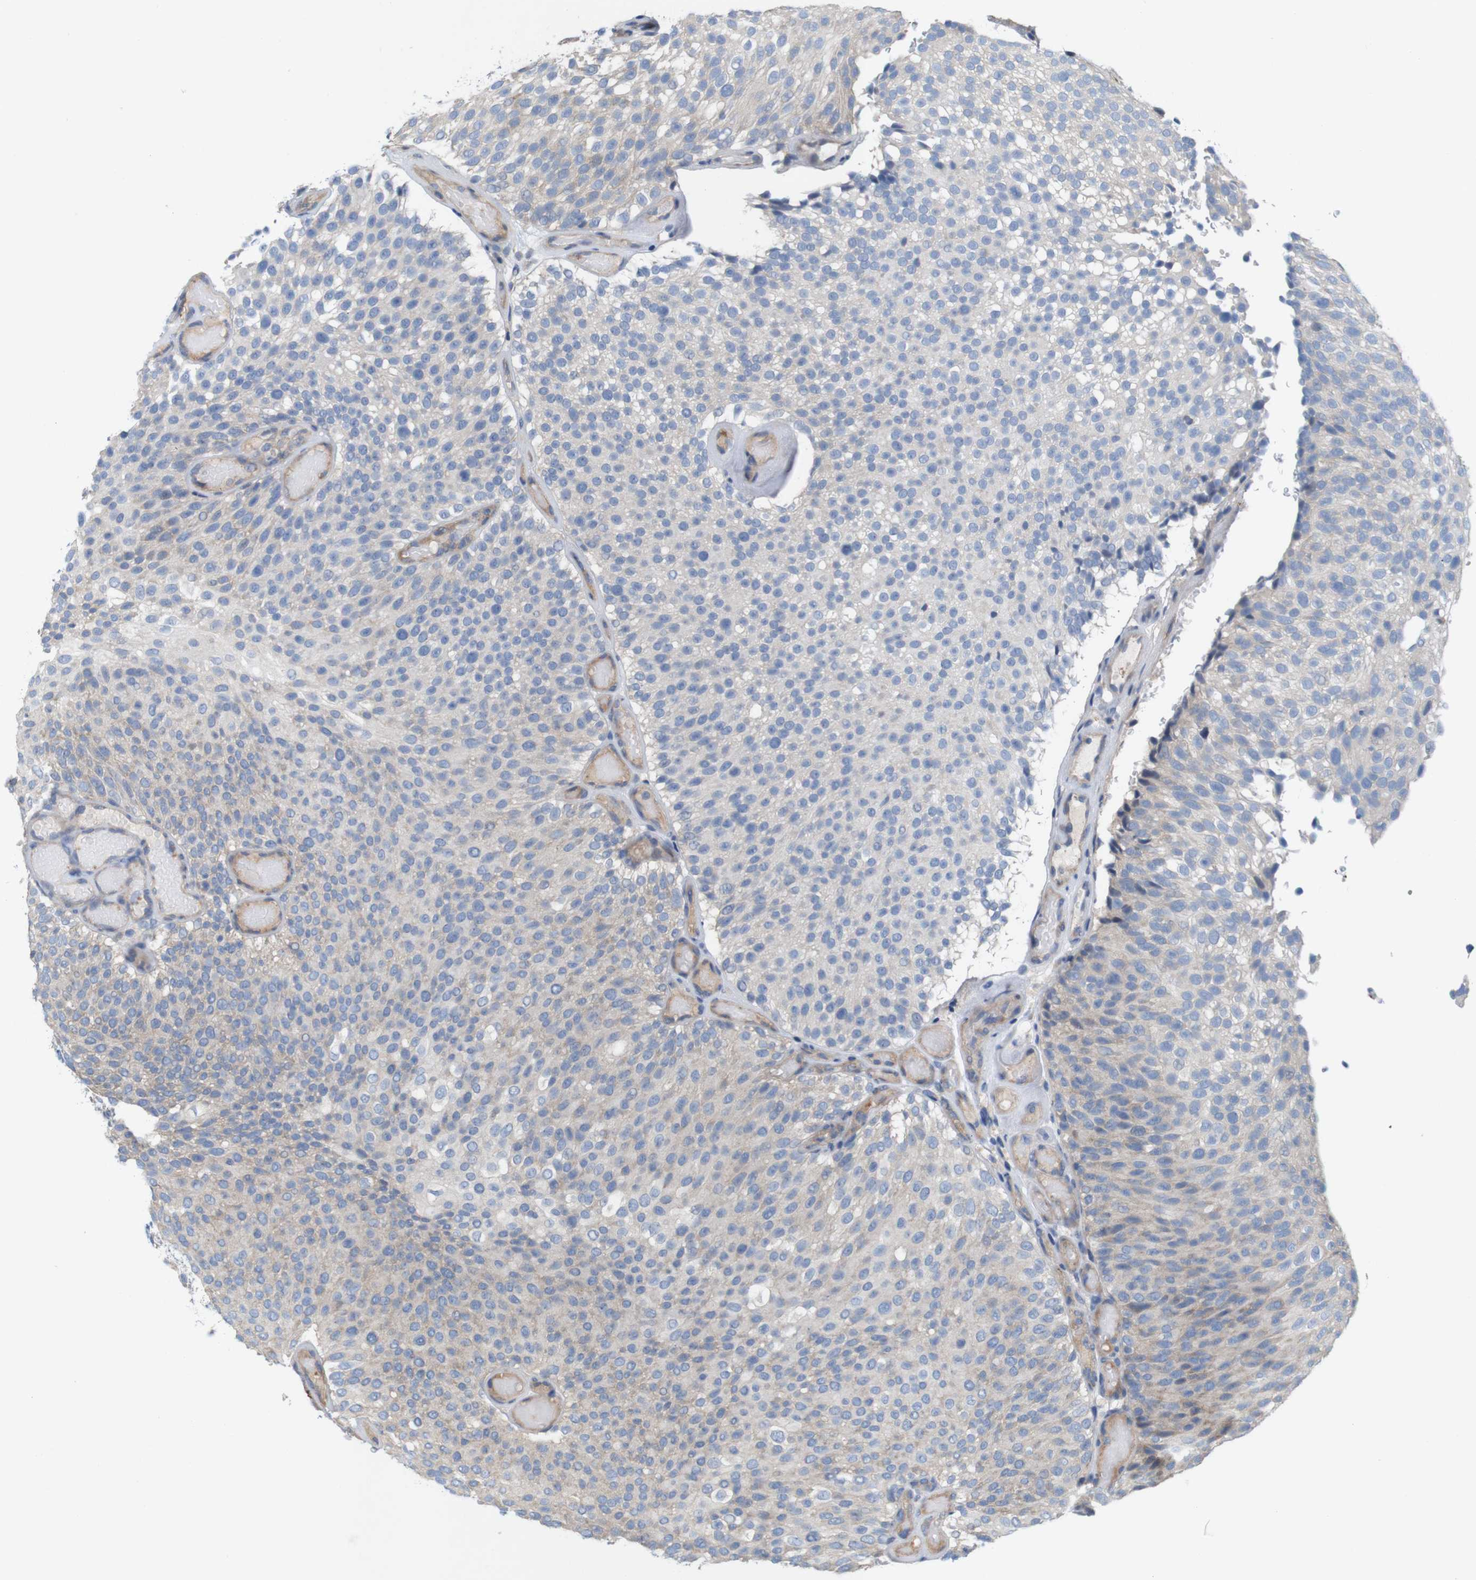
{"staining": {"intensity": "negative", "quantity": "none", "location": "none"}, "tissue": "urothelial cancer", "cell_type": "Tumor cells", "image_type": "cancer", "snomed": [{"axis": "morphology", "description": "Urothelial carcinoma, Low grade"}, {"axis": "topography", "description": "Urinary bladder"}], "caption": "There is no significant expression in tumor cells of low-grade urothelial carcinoma.", "gene": "MYEOV", "patient": {"sex": "male", "age": 78}}